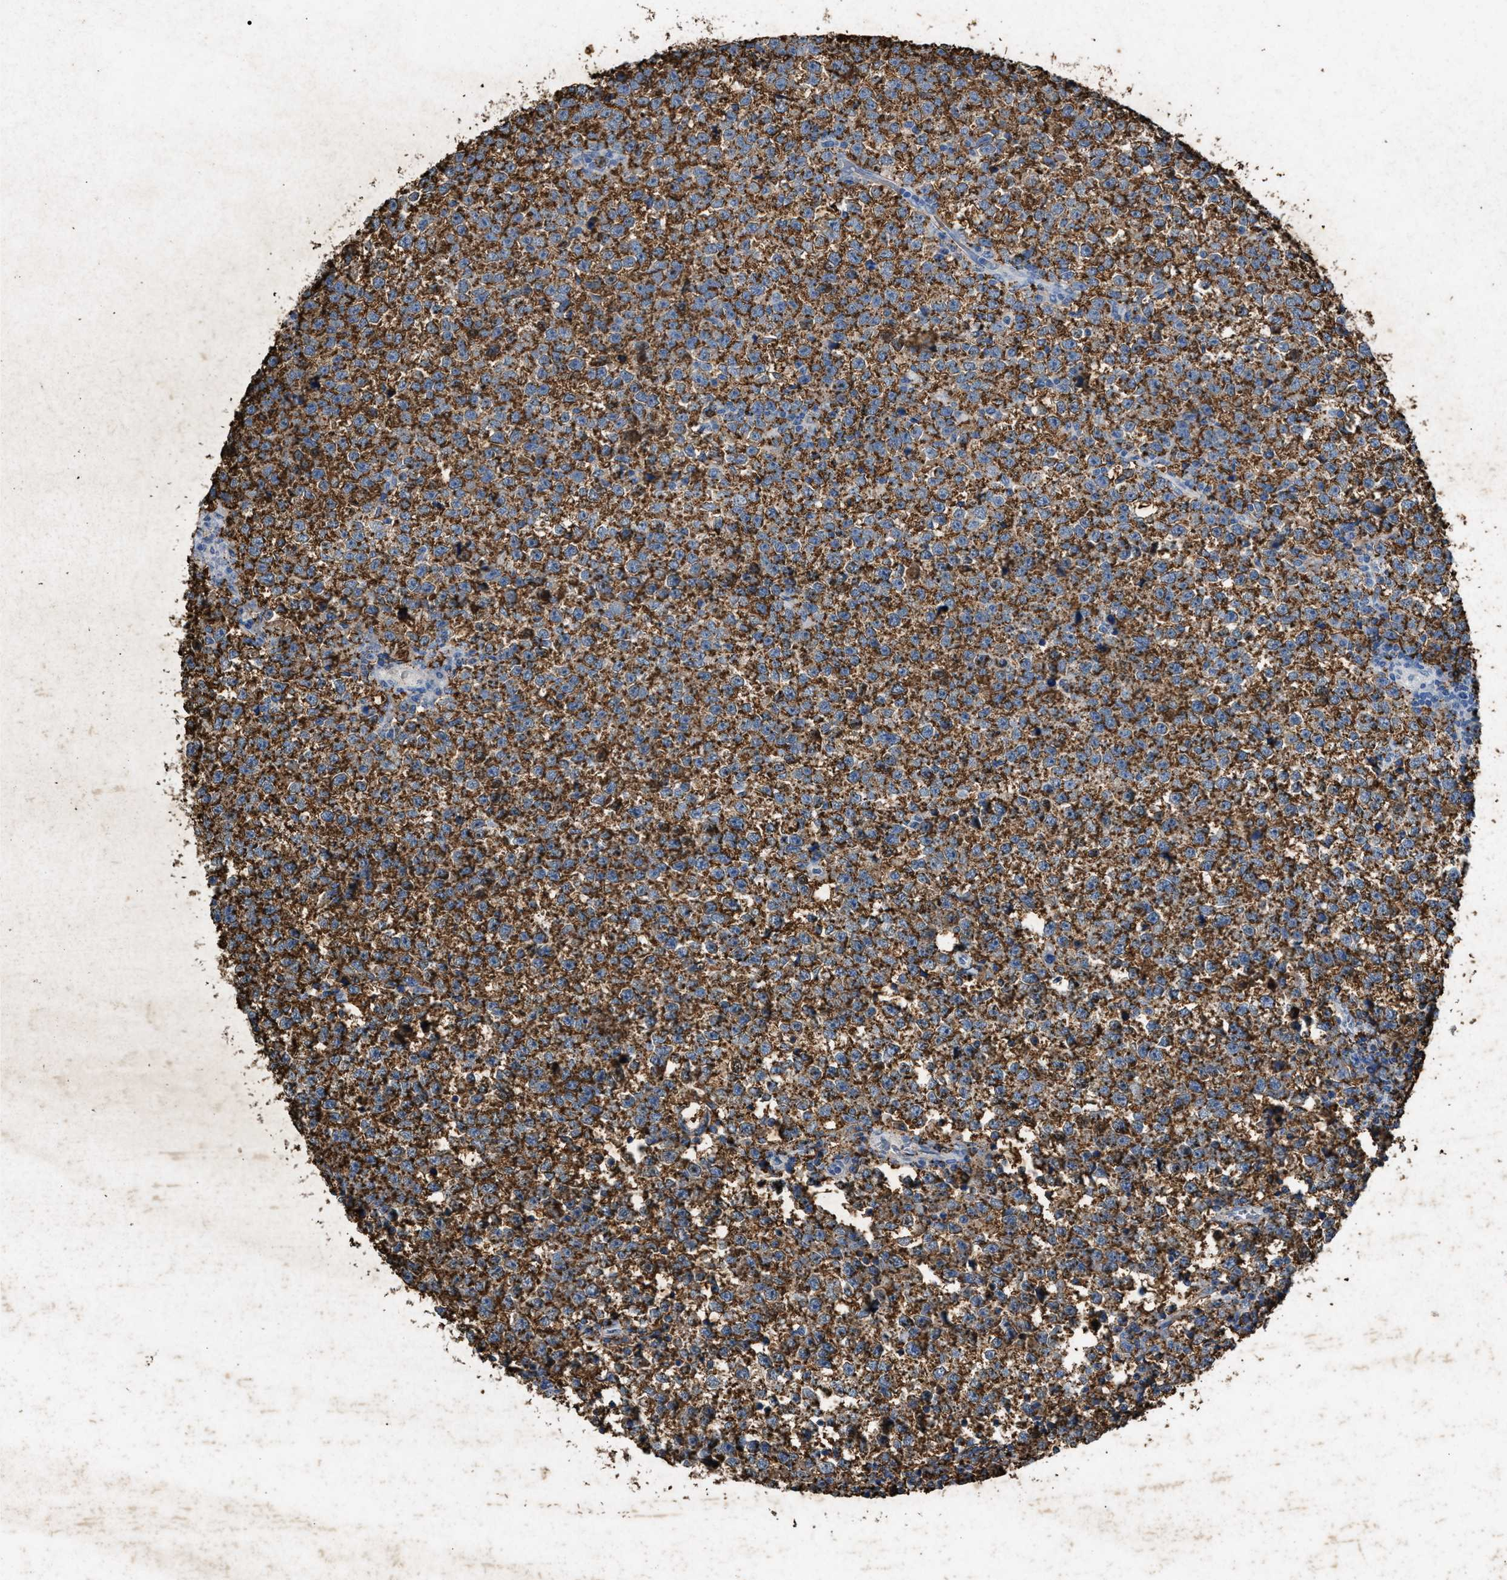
{"staining": {"intensity": "strong", "quantity": ">75%", "location": "cytoplasmic/membranous"}, "tissue": "testis cancer", "cell_type": "Tumor cells", "image_type": "cancer", "snomed": [{"axis": "morphology", "description": "Normal tissue, NOS"}, {"axis": "morphology", "description": "Seminoma, NOS"}, {"axis": "topography", "description": "Testis"}], "caption": "High-magnification brightfield microscopy of testis cancer stained with DAB (brown) and counterstained with hematoxylin (blue). tumor cells exhibit strong cytoplasmic/membranous staining is seen in about>75% of cells. Ihc stains the protein of interest in brown and the nuclei are stained blue.", "gene": "LTB4R2", "patient": {"sex": "male", "age": 43}}